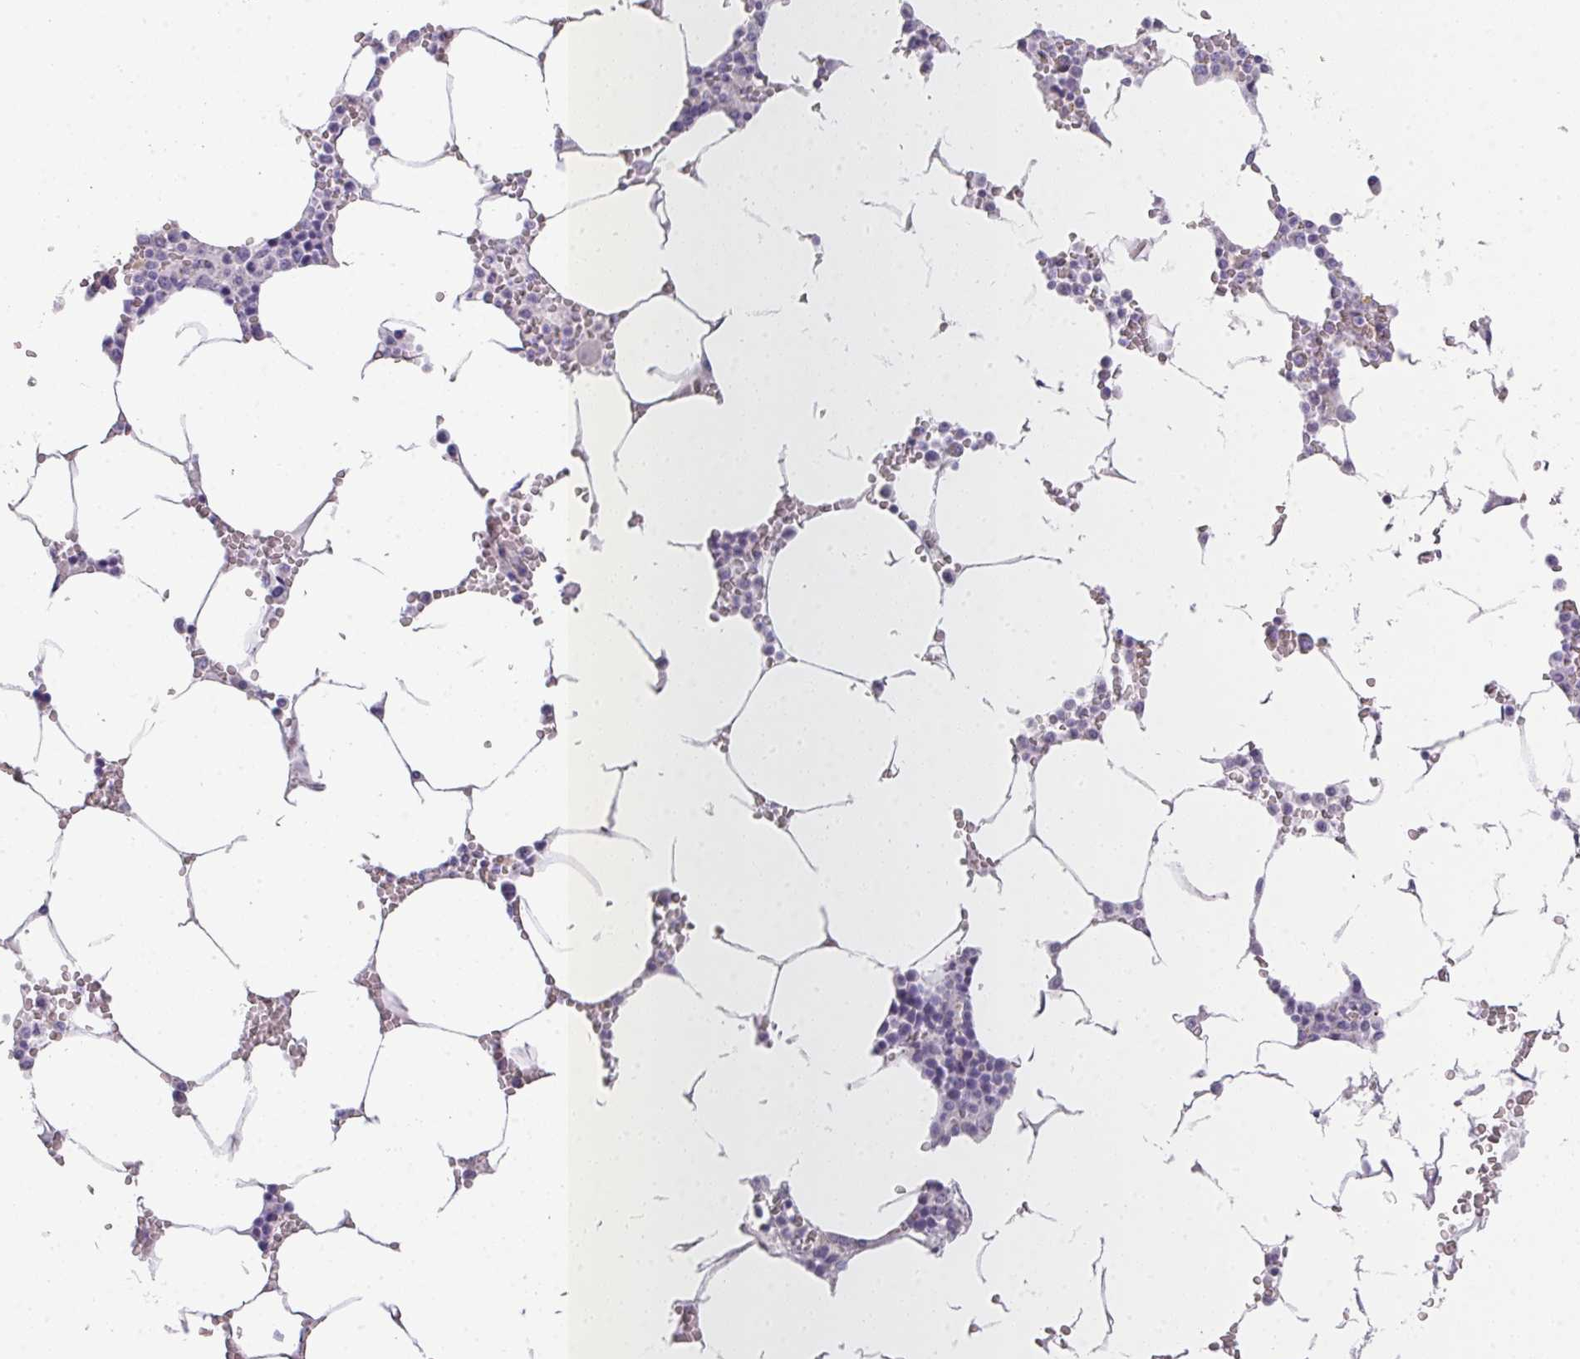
{"staining": {"intensity": "negative", "quantity": "none", "location": "none"}, "tissue": "bone marrow", "cell_type": "Hematopoietic cells", "image_type": "normal", "snomed": [{"axis": "morphology", "description": "Normal tissue, NOS"}, {"axis": "topography", "description": "Bone marrow"}], "caption": "Histopathology image shows no significant protein positivity in hematopoietic cells of normal bone marrow. (DAB immunohistochemistry (IHC) with hematoxylin counter stain).", "gene": "GLI4", "patient": {"sex": "male", "age": 70}}